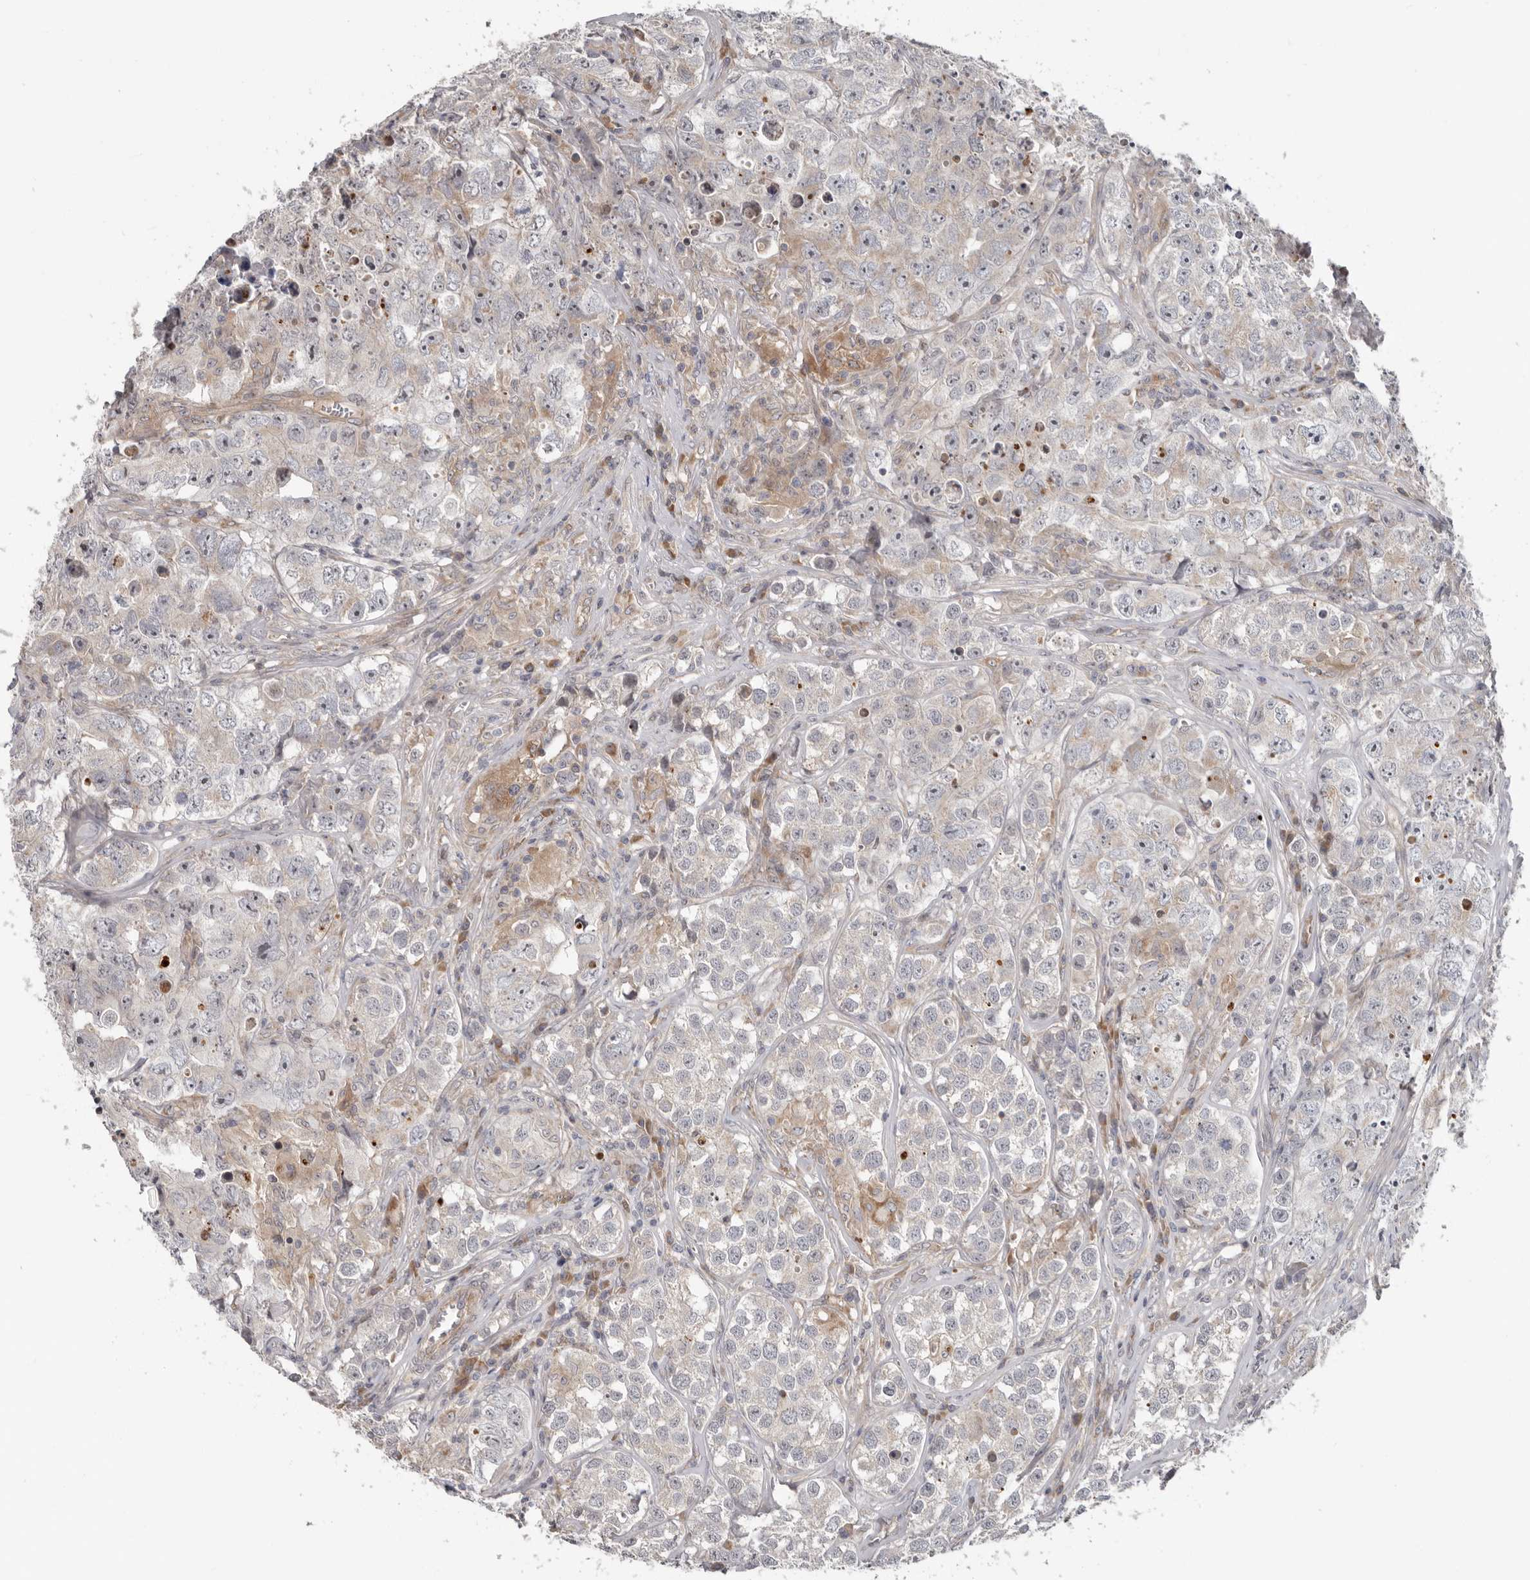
{"staining": {"intensity": "negative", "quantity": "none", "location": "none"}, "tissue": "testis cancer", "cell_type": "Tumor cells", "image_type": "cancer", "snomed": [{"axis": "morphology", "description": "Seminoma, NOS"}, {"axis": "morphology", "description": "Carcinoma, Embryonal, NOS"}, {"axis": "topography", "description": "Testis"}], "caption": "This is an IHC histopathology image of human testis cancer (embryonal carcinoma). There is no positivity in tumor cells.", "gene": "BAD", "patient": {"sex": "male", "age": 43}}